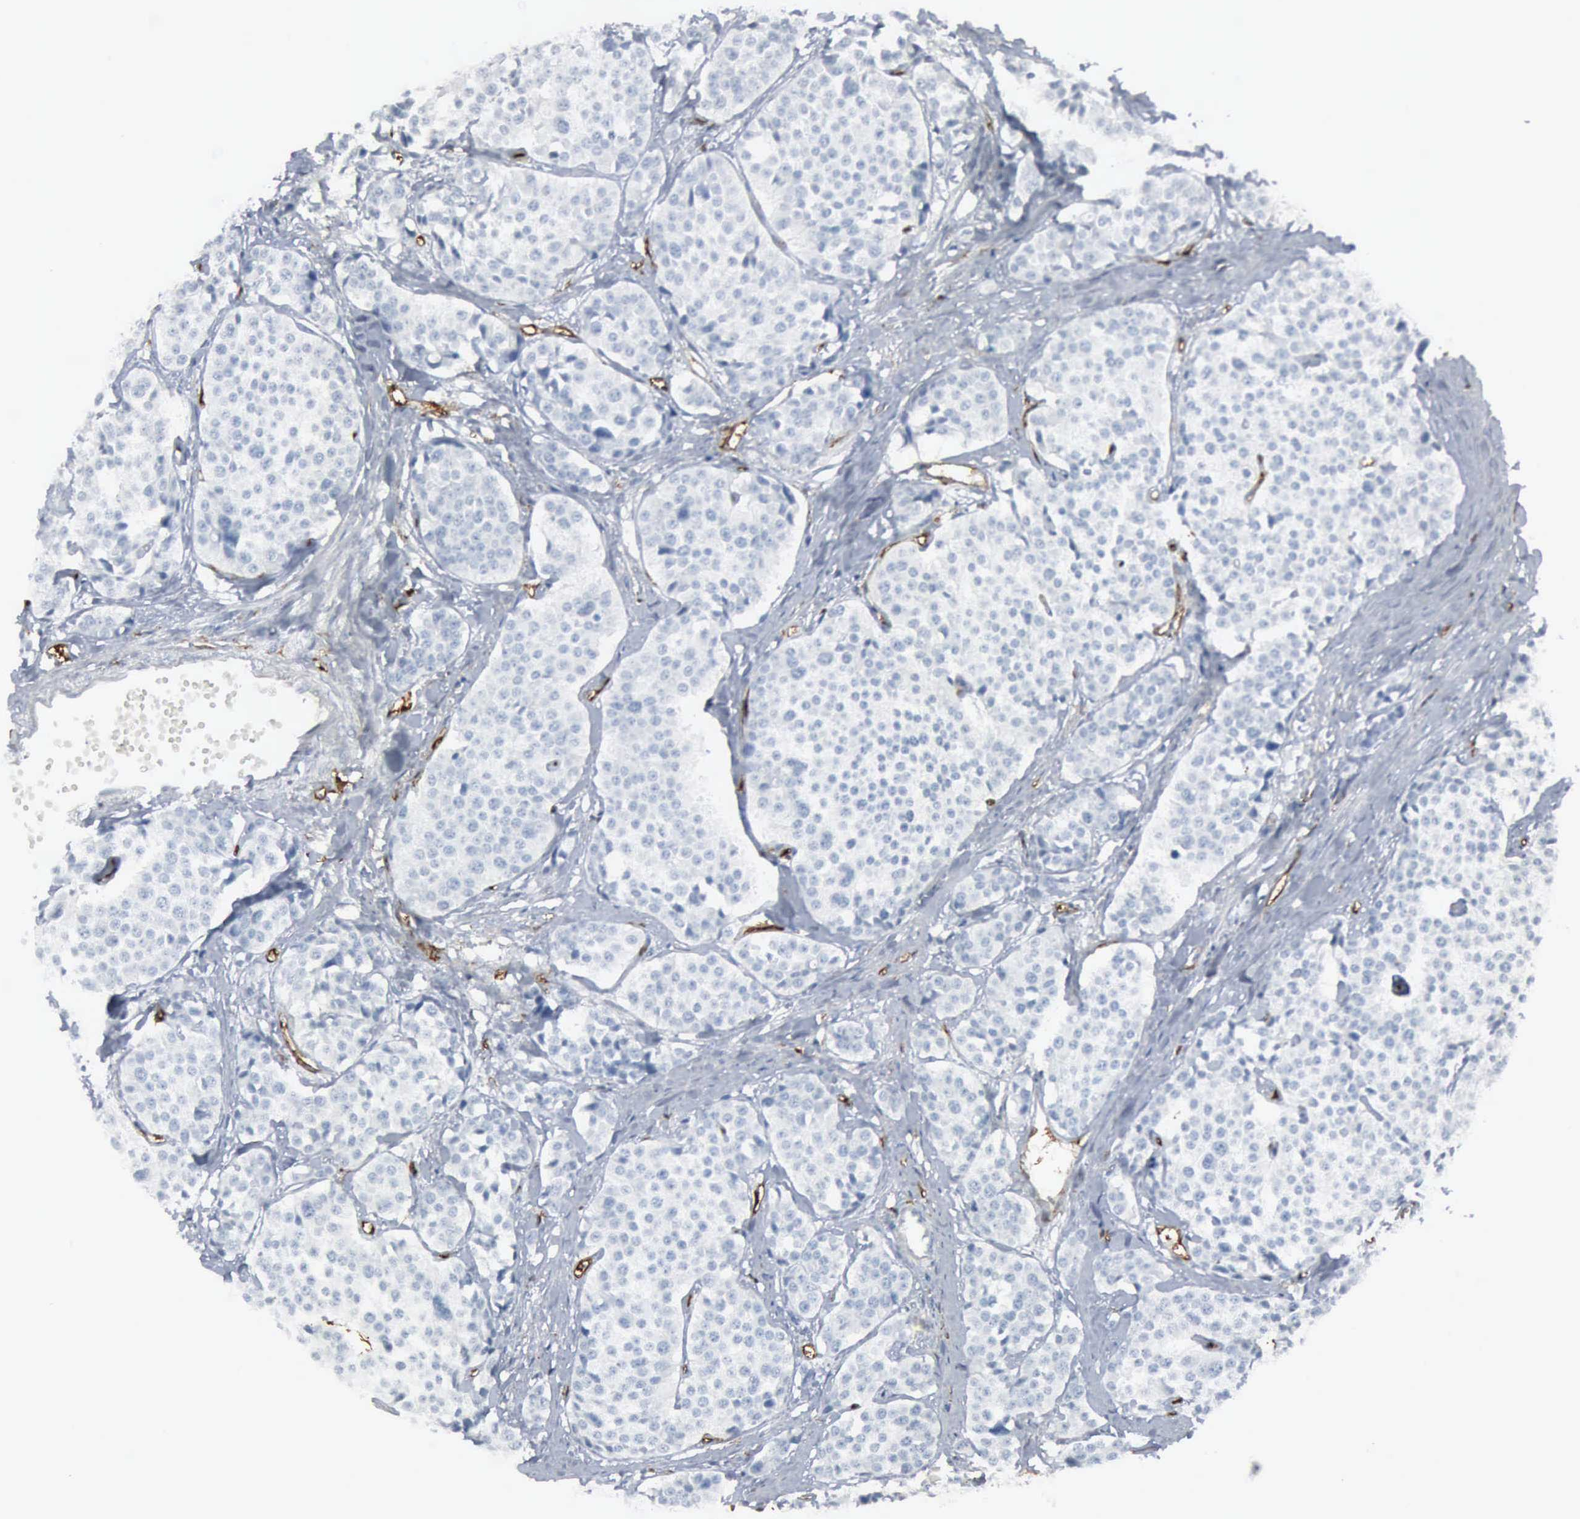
{"staining": {"intensity": "negative", "quantity": "none", "location": "none"}, "tissue": "carcinoid", "cell_type": "Tumor cells", "image_type": "cancer", "snomed": [{"axis": "morphology", "description": "Carcinoid, malignant, NOS"}, {"axis": "topography", "description": "Small intestine"}], "caption": "Histopathology image shows no significant protein positivity in tumor cells of malignant carcinoid.", "gene": "FSCN1", "patient": {"sex": "male", "age": 60}}